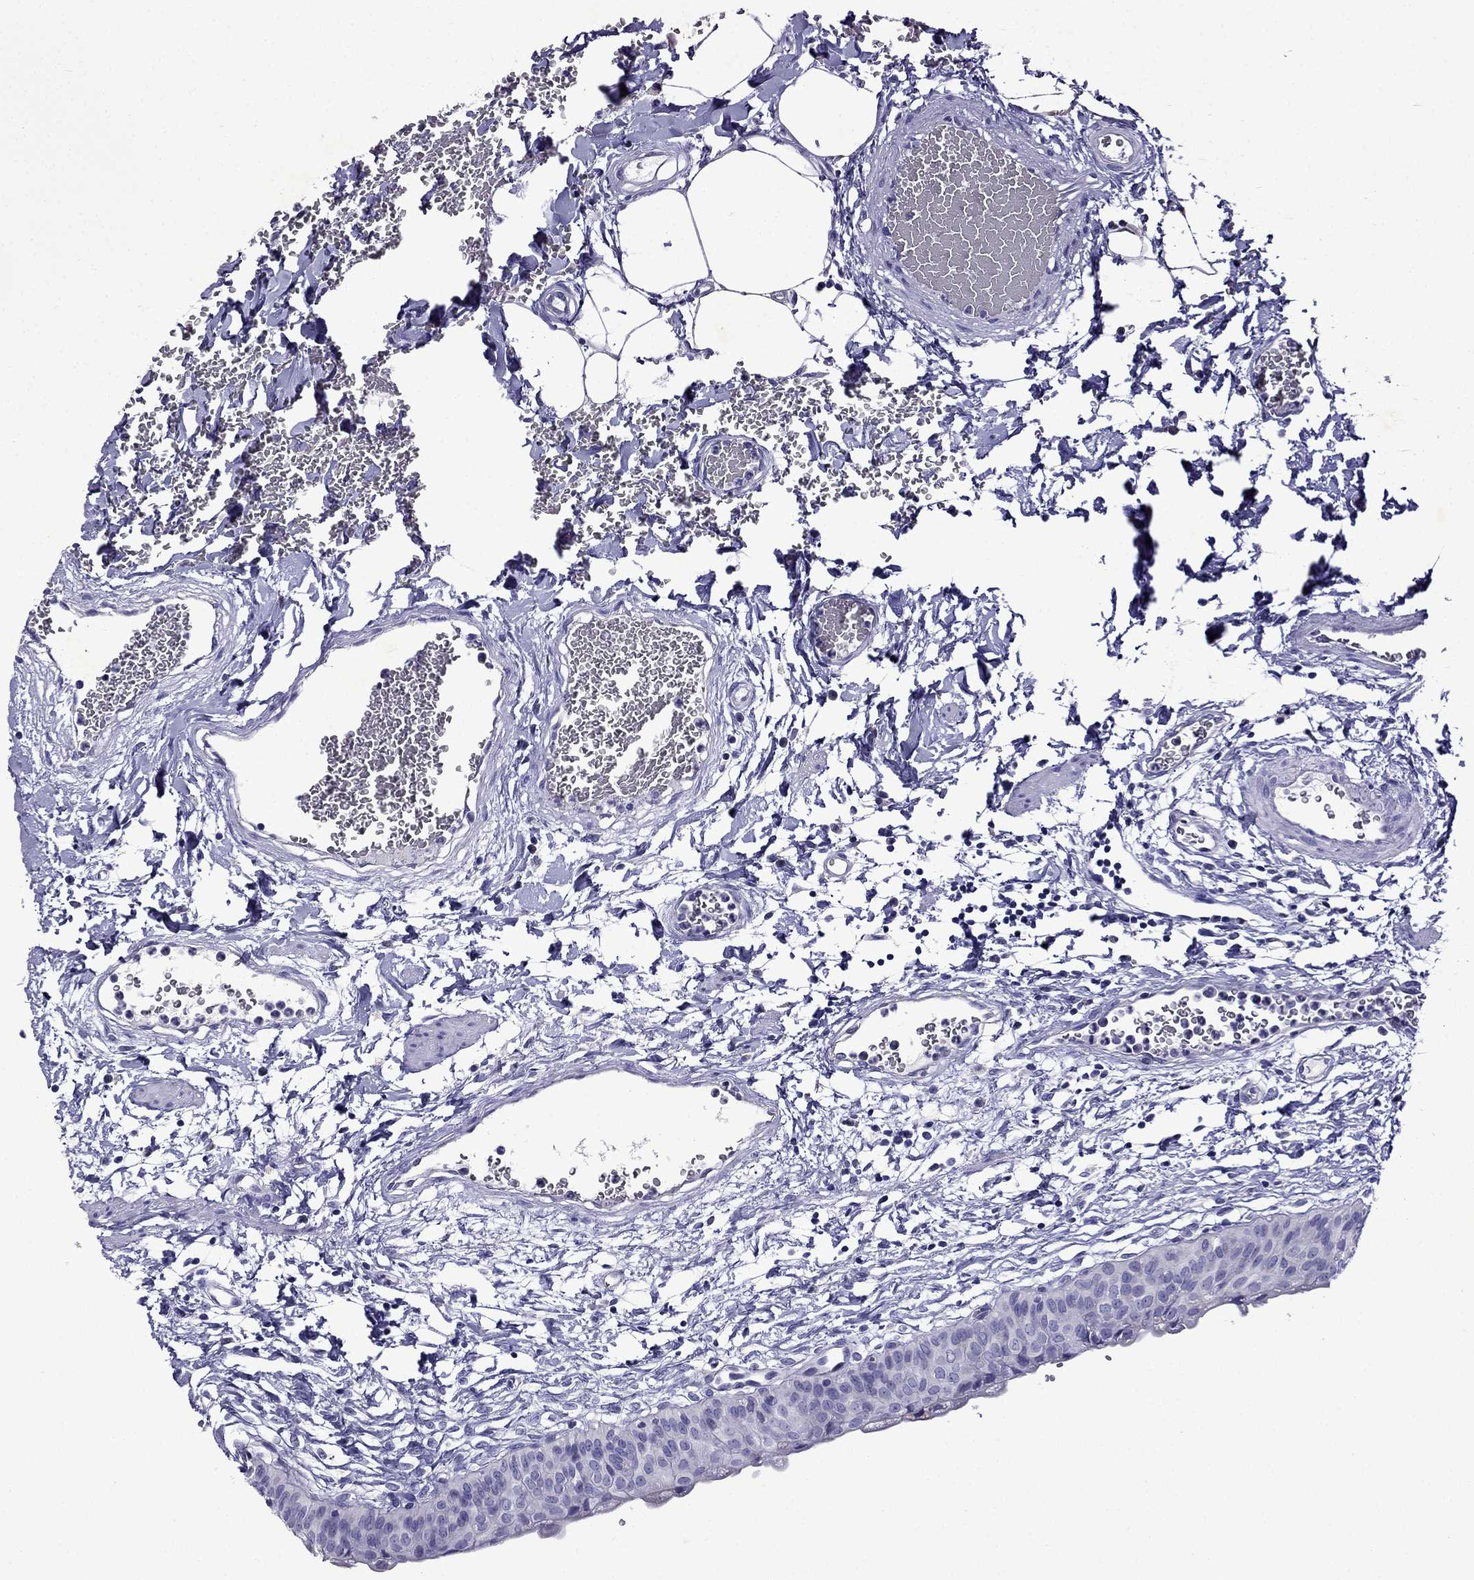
{"staining": {"intensity": "negative", "quantity": "none", "location": "none"}, "tissue": "urinary bladder", "cell_type": "Urothelial cells", "image_type": "normal", "snomed": [{"axis": "morphology", "description": "Normal tissue, NOS"}, {"axis": "topography", "description": "Urinary bladder"}], "caption": "High power microscopy photomicrograph of an immunohistochemistry photomicrograph of normal urinary bladder, revealing no significant positivity in urothelial cells. The staining is performed using DAB brown chromogen with nuclei counter-stained in using hematoxylin.", "gene": "TDRD1", "patient": {"sex": "male", "age": 55}}